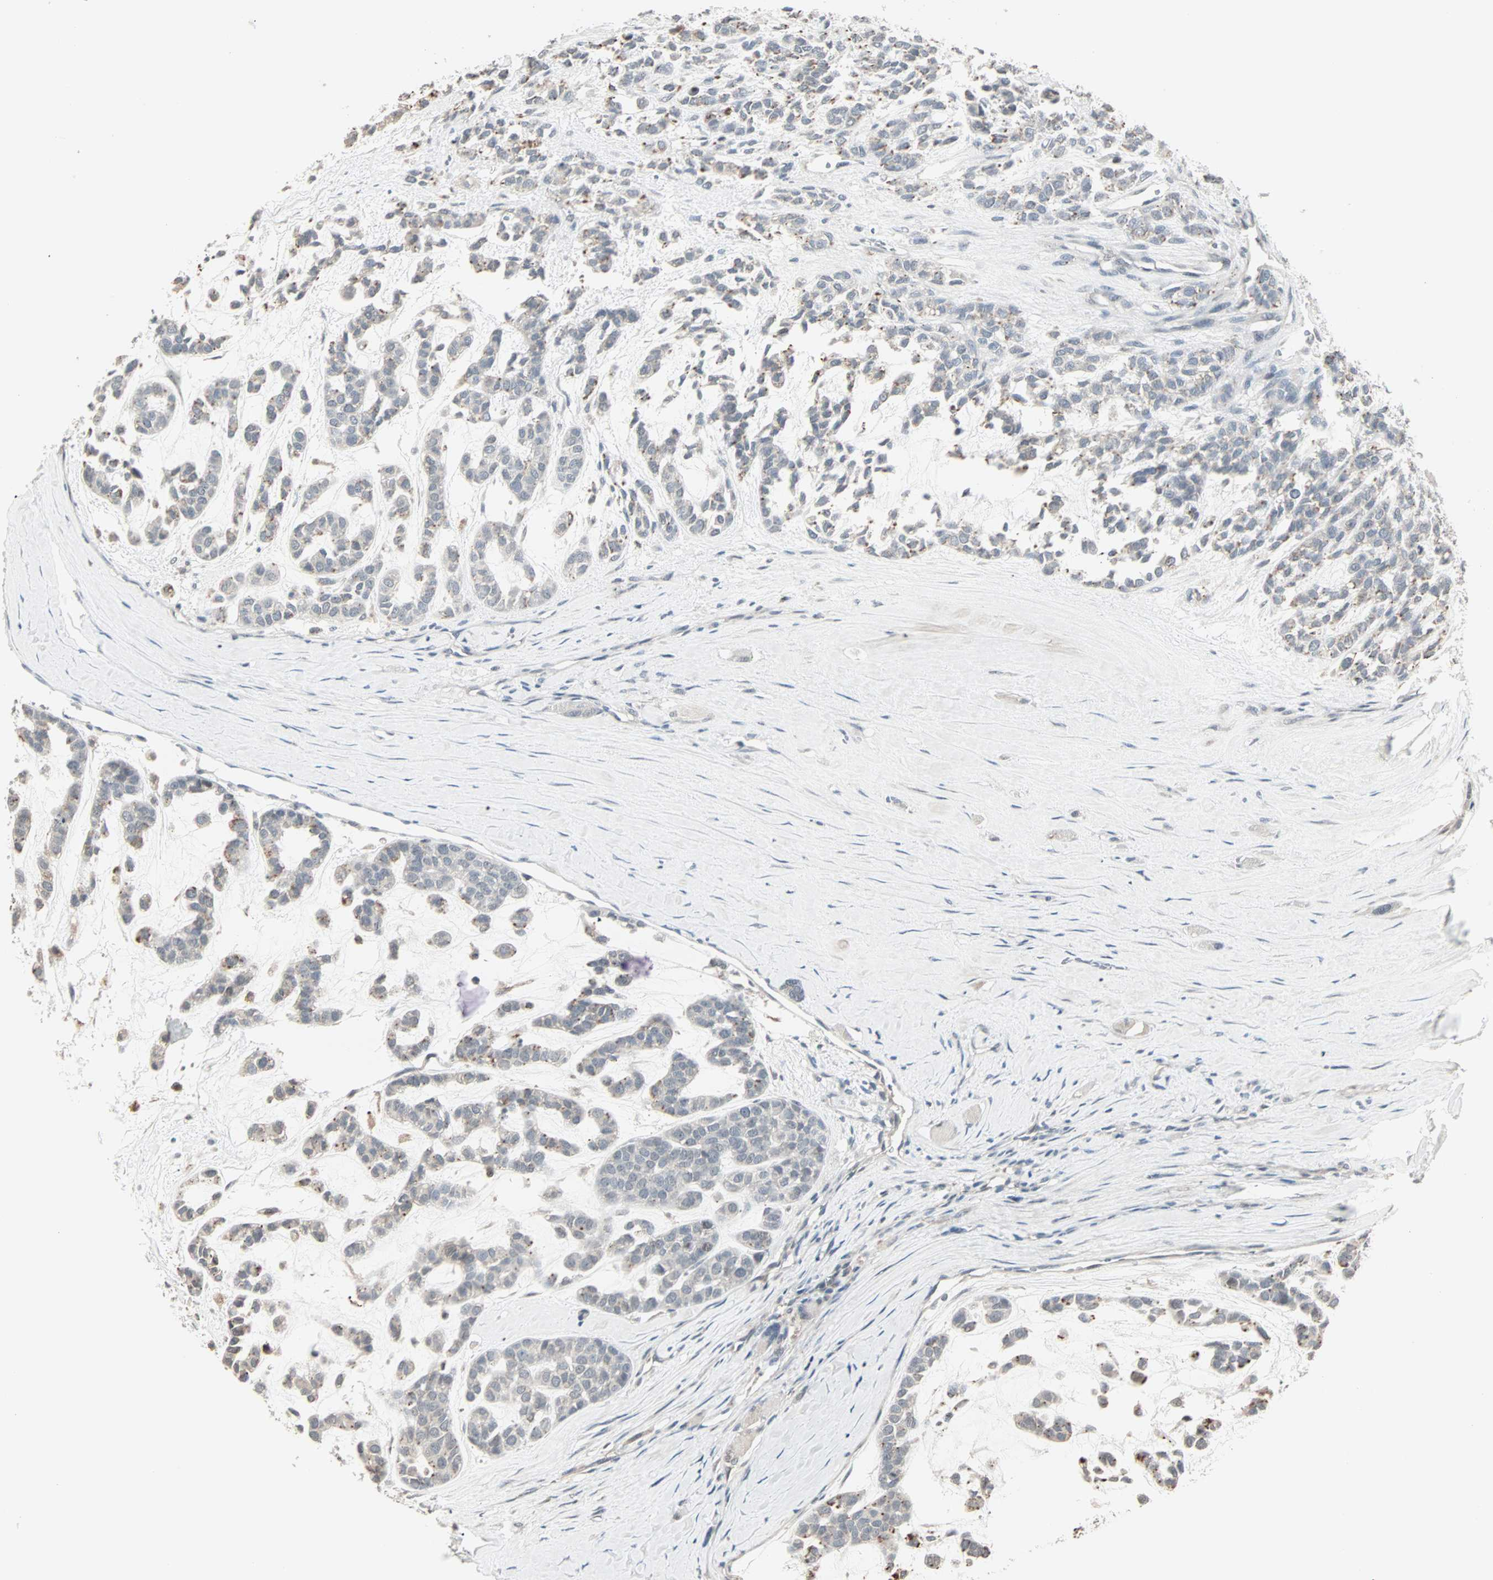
{"staining": {"intensity": "moderate", "quantity": "25%-75%", "location": "cytoplasmic/membranous"}, "tissue": "head and neck cancer", "cell_type": "Tumor cells", "image_type": "cancer", "snomed": [{"axis": "morphology", "description": "Adenocarcinoma, NOS"}, {"axis": "morphology", "description": "Adenoma, NOS"}, {"axis": "topography", "description": "Head-Neck"}], "caption": "A brown stain highlights moderate cytoplasmic/membranous expression of a protein in adenoma (head and neck) tumor cells.", "gene": "KDM4A", "patient": {"sex": "female", "age": 55}}